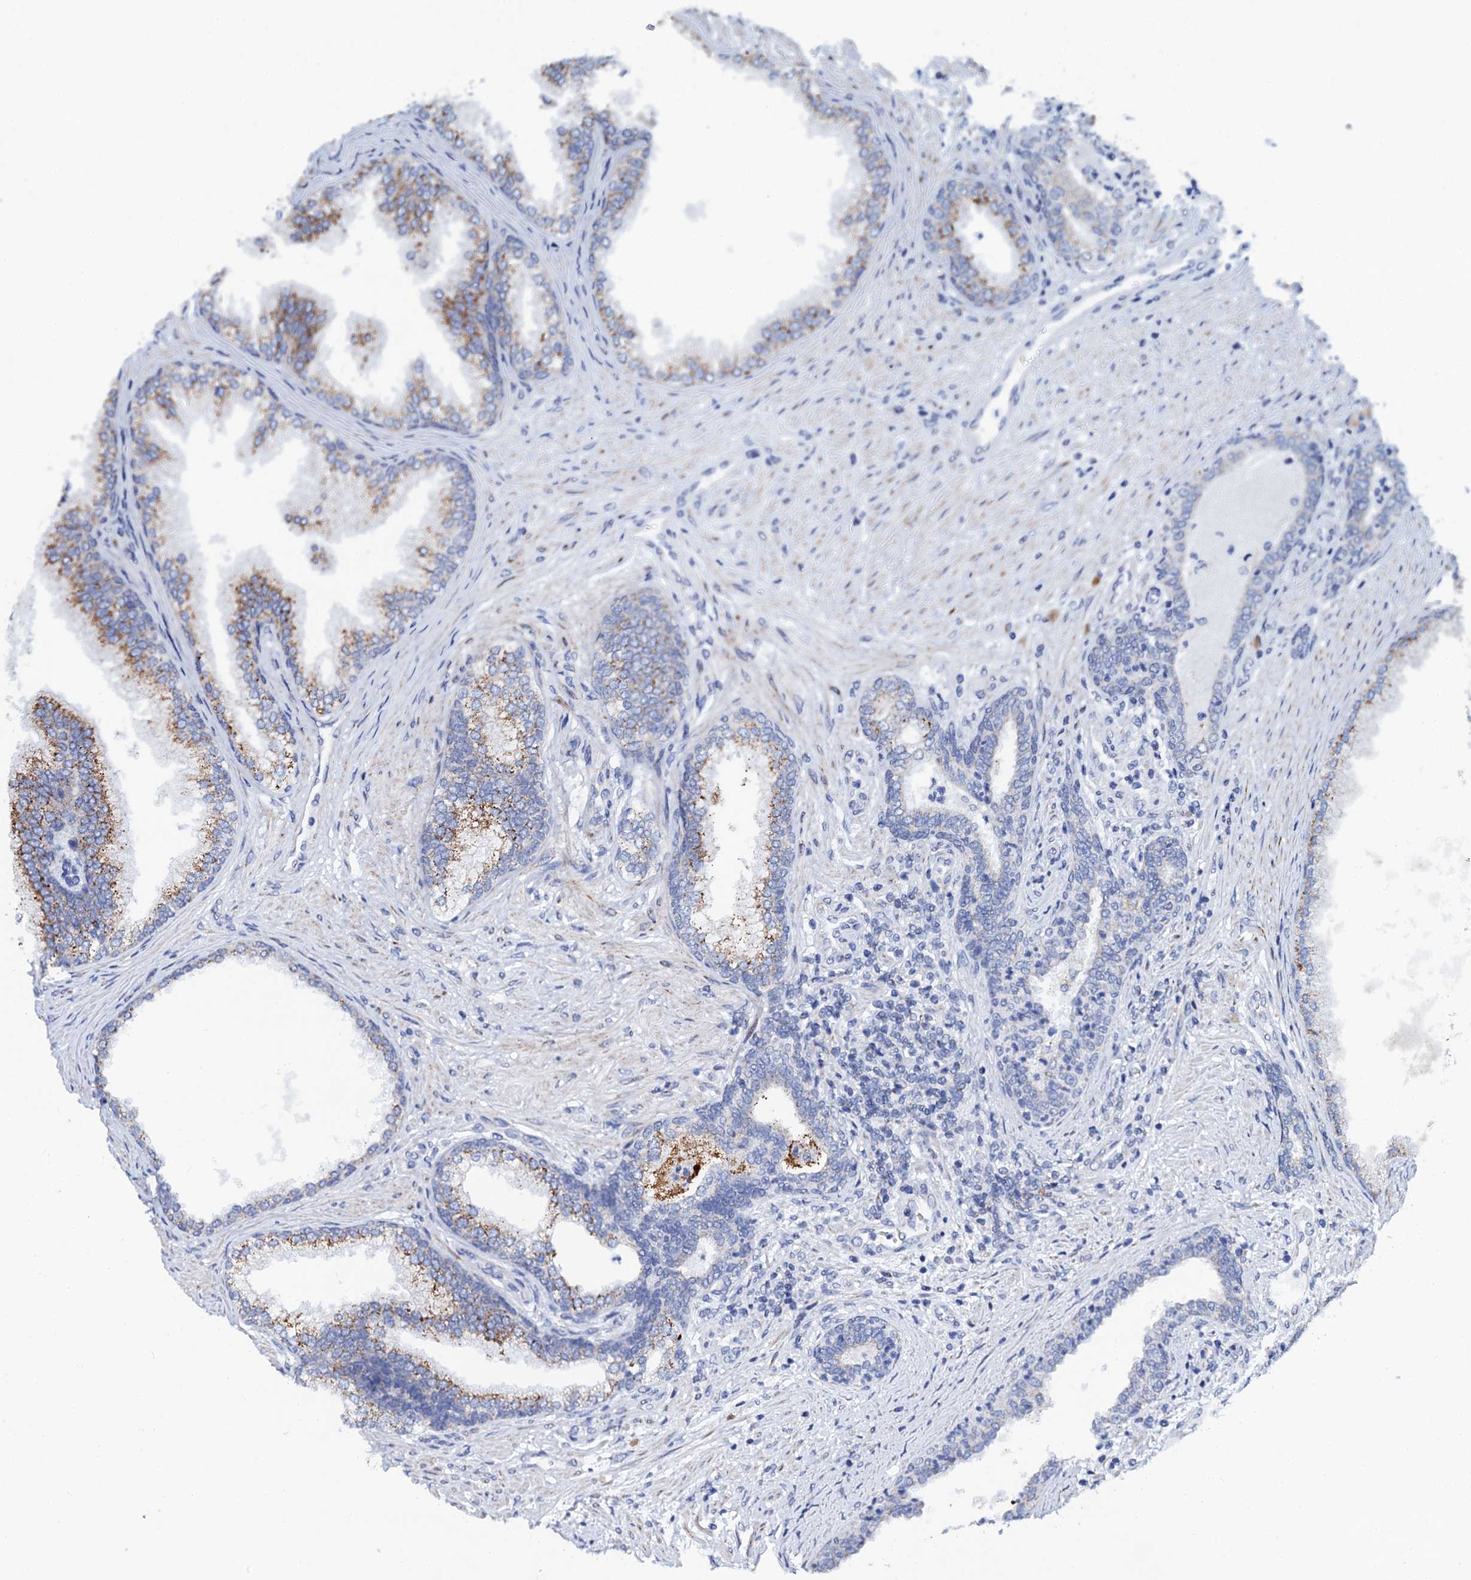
{"staining": {"intensity": "moderate", "quantity": "25%-75%", "location": "cytoplasmic/membranous"}, "tissue": "prostate", "cell_type": "Glandular cells", "image_type": "normal", "snomed": [{"axis": "morphology", "description": "Normal tissue, NOS"}, {"axis": "topography", "description": "Prostate"}], "caption": "Immunohistochemical staining of unremarkable prostate shows medium levels of moderate cytoplasmic/membranous staining in about 25%-75% of glandular cells. The protein is stained brown, and the nuclei are stained in blue (DAB (3,3'-diaminobenzidine) IHC with brightfield microscopy, high magnification).", "gene": "SLC37A4", "patient": {"sex": "male", "age": 76}}